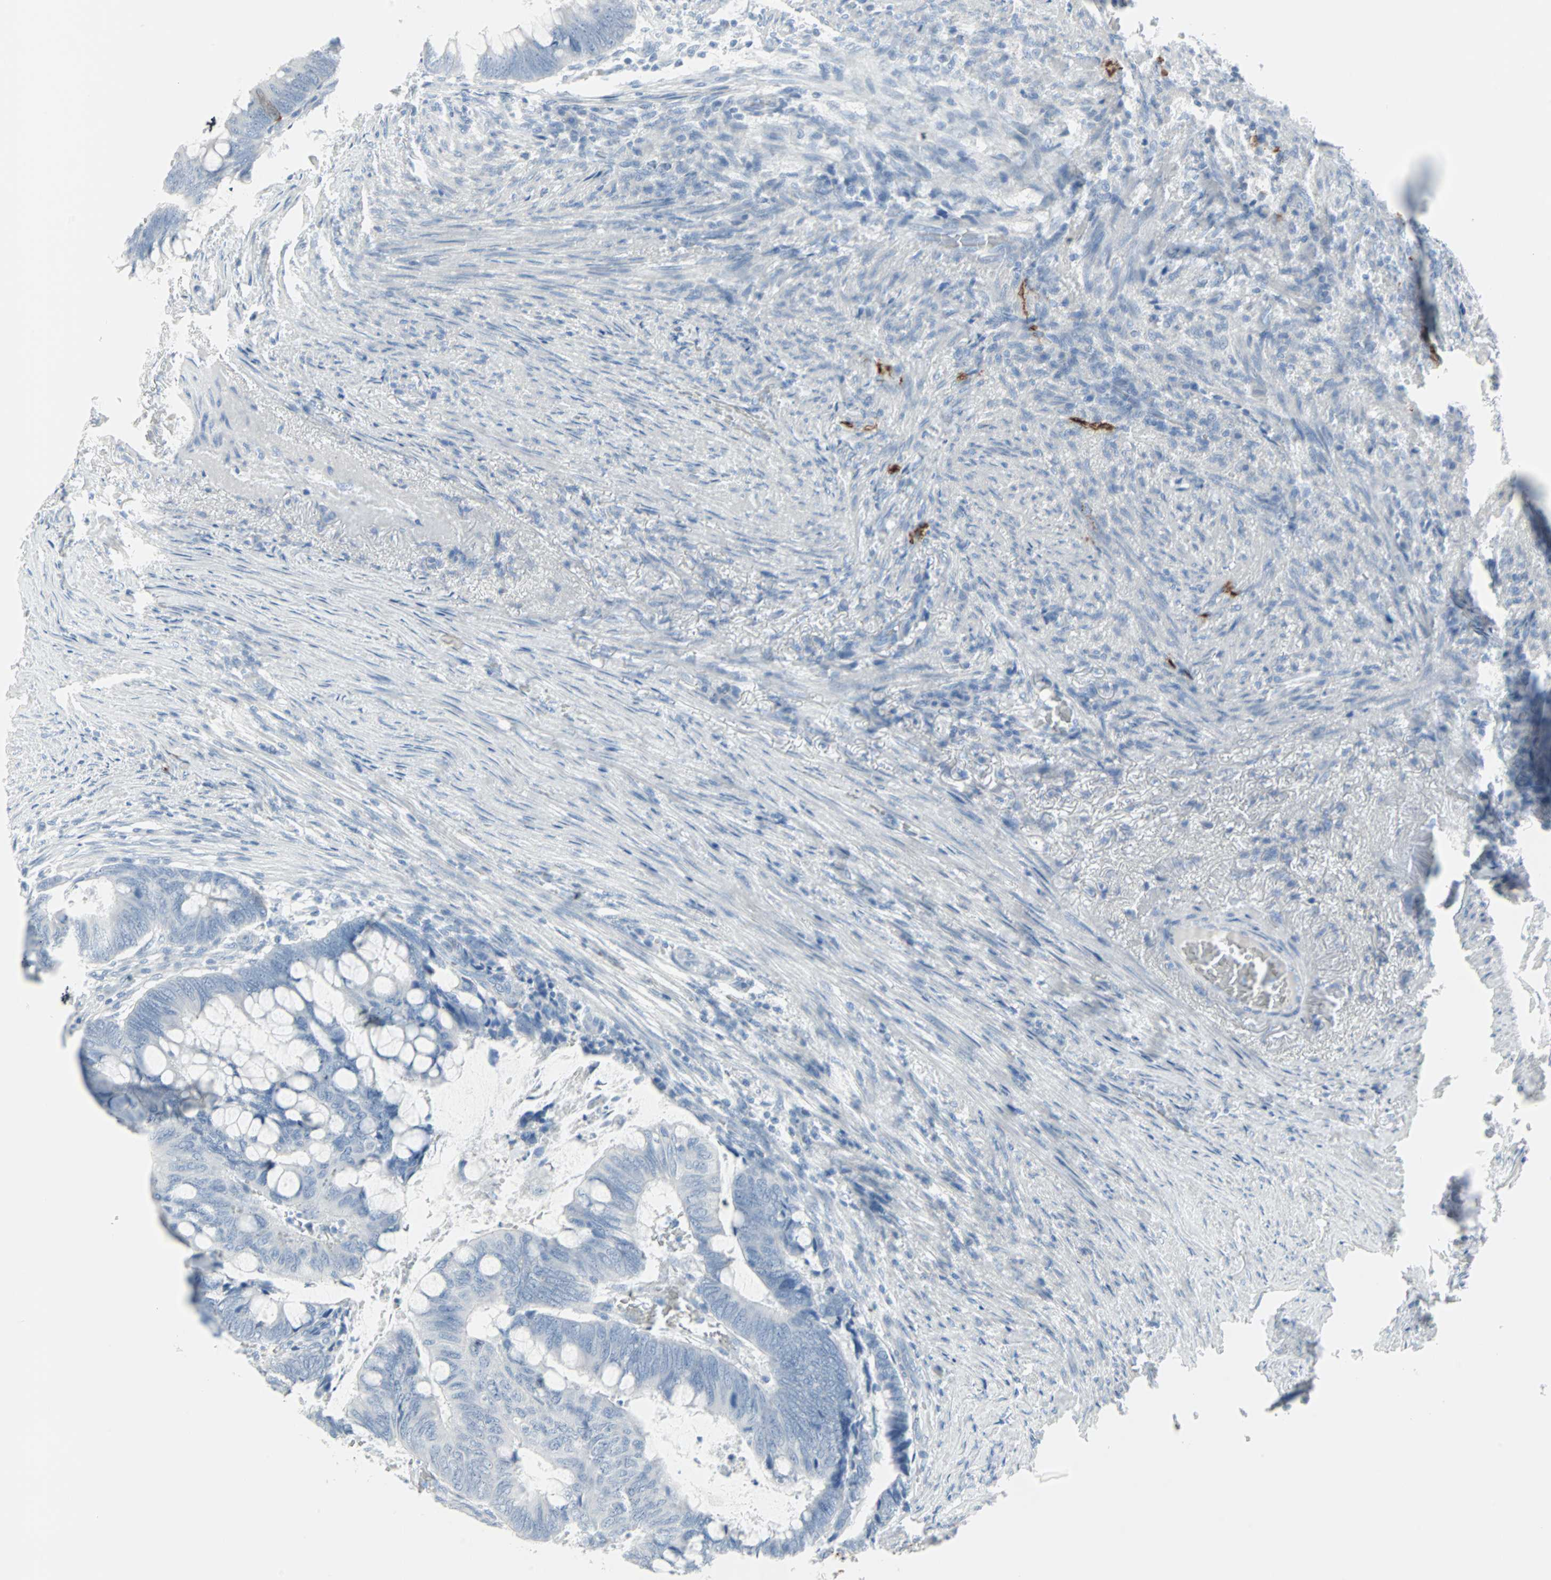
{"staining": {"intensity": "negative", "quantity": "none", "location": "none"}, "tissue": "colorectal cancer", "cell_type": "Tumor cells", "image_type": "cancer", "snomed": [{"axis": "morphology", "description": "Normal tissue, NOS"}, {"axis": "morphology", "description": "Adenocarcinoma, NOS"}, {"axis": "topography", "description": "Rectum"}, {"axis": "topography", "description": "Peripheral nerve tissue"}], "caption": "High magnification brightfield microscopy of colorectal cancer stained with DAB (brown) and counterstained with hematoxylin (blue): tumor cells show no significant positivity.", "gene": "STX1A", "patient": {"sex": "male", "age": 92}}